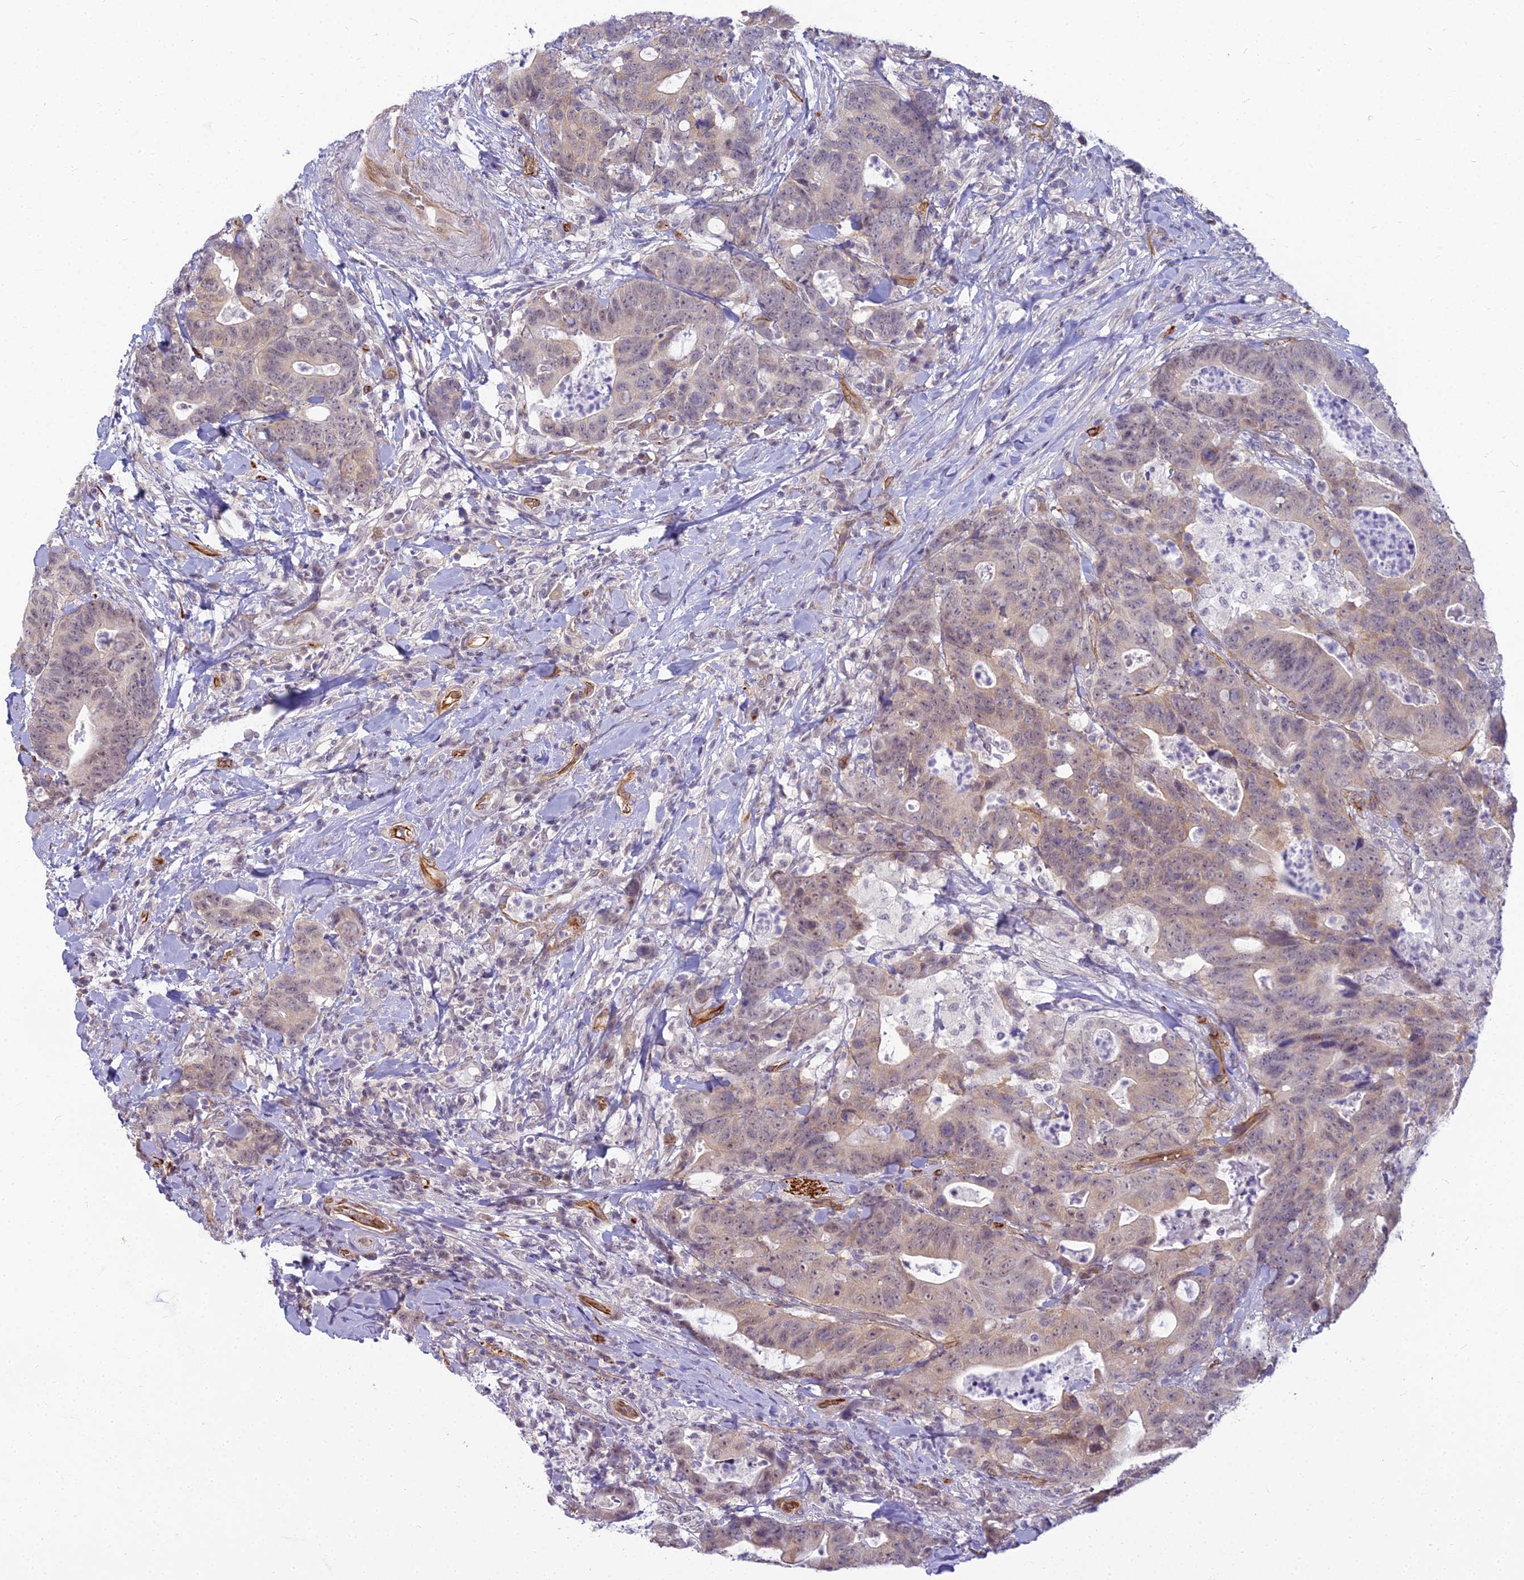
{"staining": {"intensity": "weak", "quantity": ">75%", "location": "cytoplasmic/membranous,nuclear"}, "tissue": "colorectal cancer", "cell_type": "Tumor cells", "image_type": "cancer", "snomed": [{"axis": "morphology", "description": "Adenocarcinoma, NOS"}, {"axis": "topography", "description": "Colon"}], "caption": "Immunohistochemistry (DAB) staining of human adenocarcinoma (colorectal) shows weak cytoplasmic/membranous and nuclear protein expression in about >75% of tumor cells. (Stains: DAB (3,3'-diaminobenzidine) in brown, nuclei in blue, Microscopy: brightfield microscopy at high magnification).", "gene": "RGL3", "patient": {"sex": "female", "age": 82}}